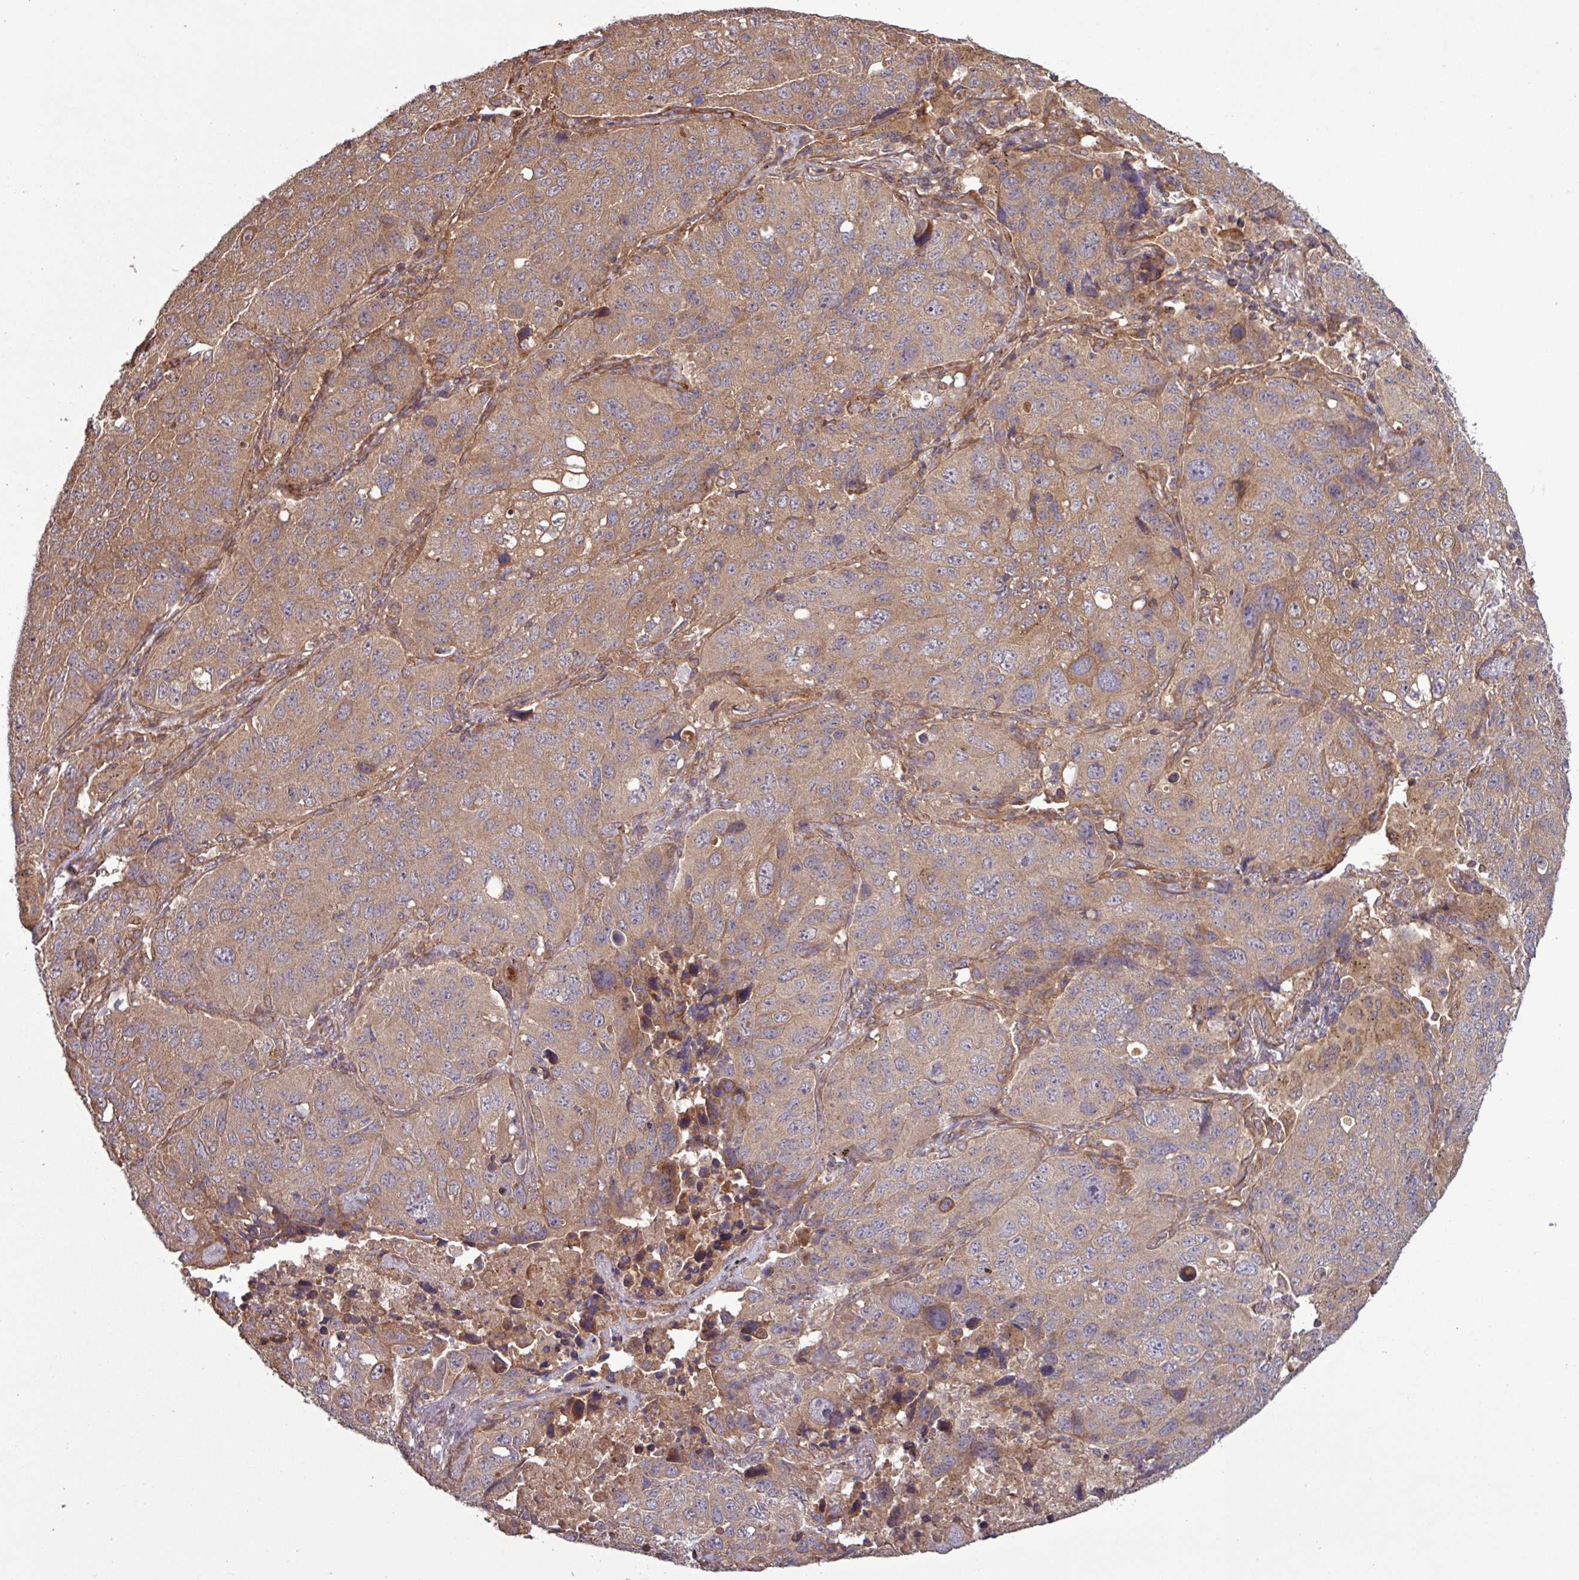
{"staining": {"intensity": "moderate", "quantity": ">75%", "location": "cytoplasmic/membranous"}, "tissue": "lung cancer", "cell_type": "Tumor cells", "image_type": "cancer", "snomed": [{"axis": "morphology", "description": "Squamous cell carcinoma, NOS"}, {"axis": "topography", "description": "Lung"}], "caption": "Brown immunohistochemical staining in lung cancer displays moderate cytoplasmic/membranous staining in approximately >75% of tumor cells. The protein of interest is stained brown, and the nuclei are stained in blue (DAB (3,3'-diaminobenzidine) IHC with brightfield microscopy, high magnification).", "gene": "TRABD2A", "patient": {"sex": "male", "age": 60}}